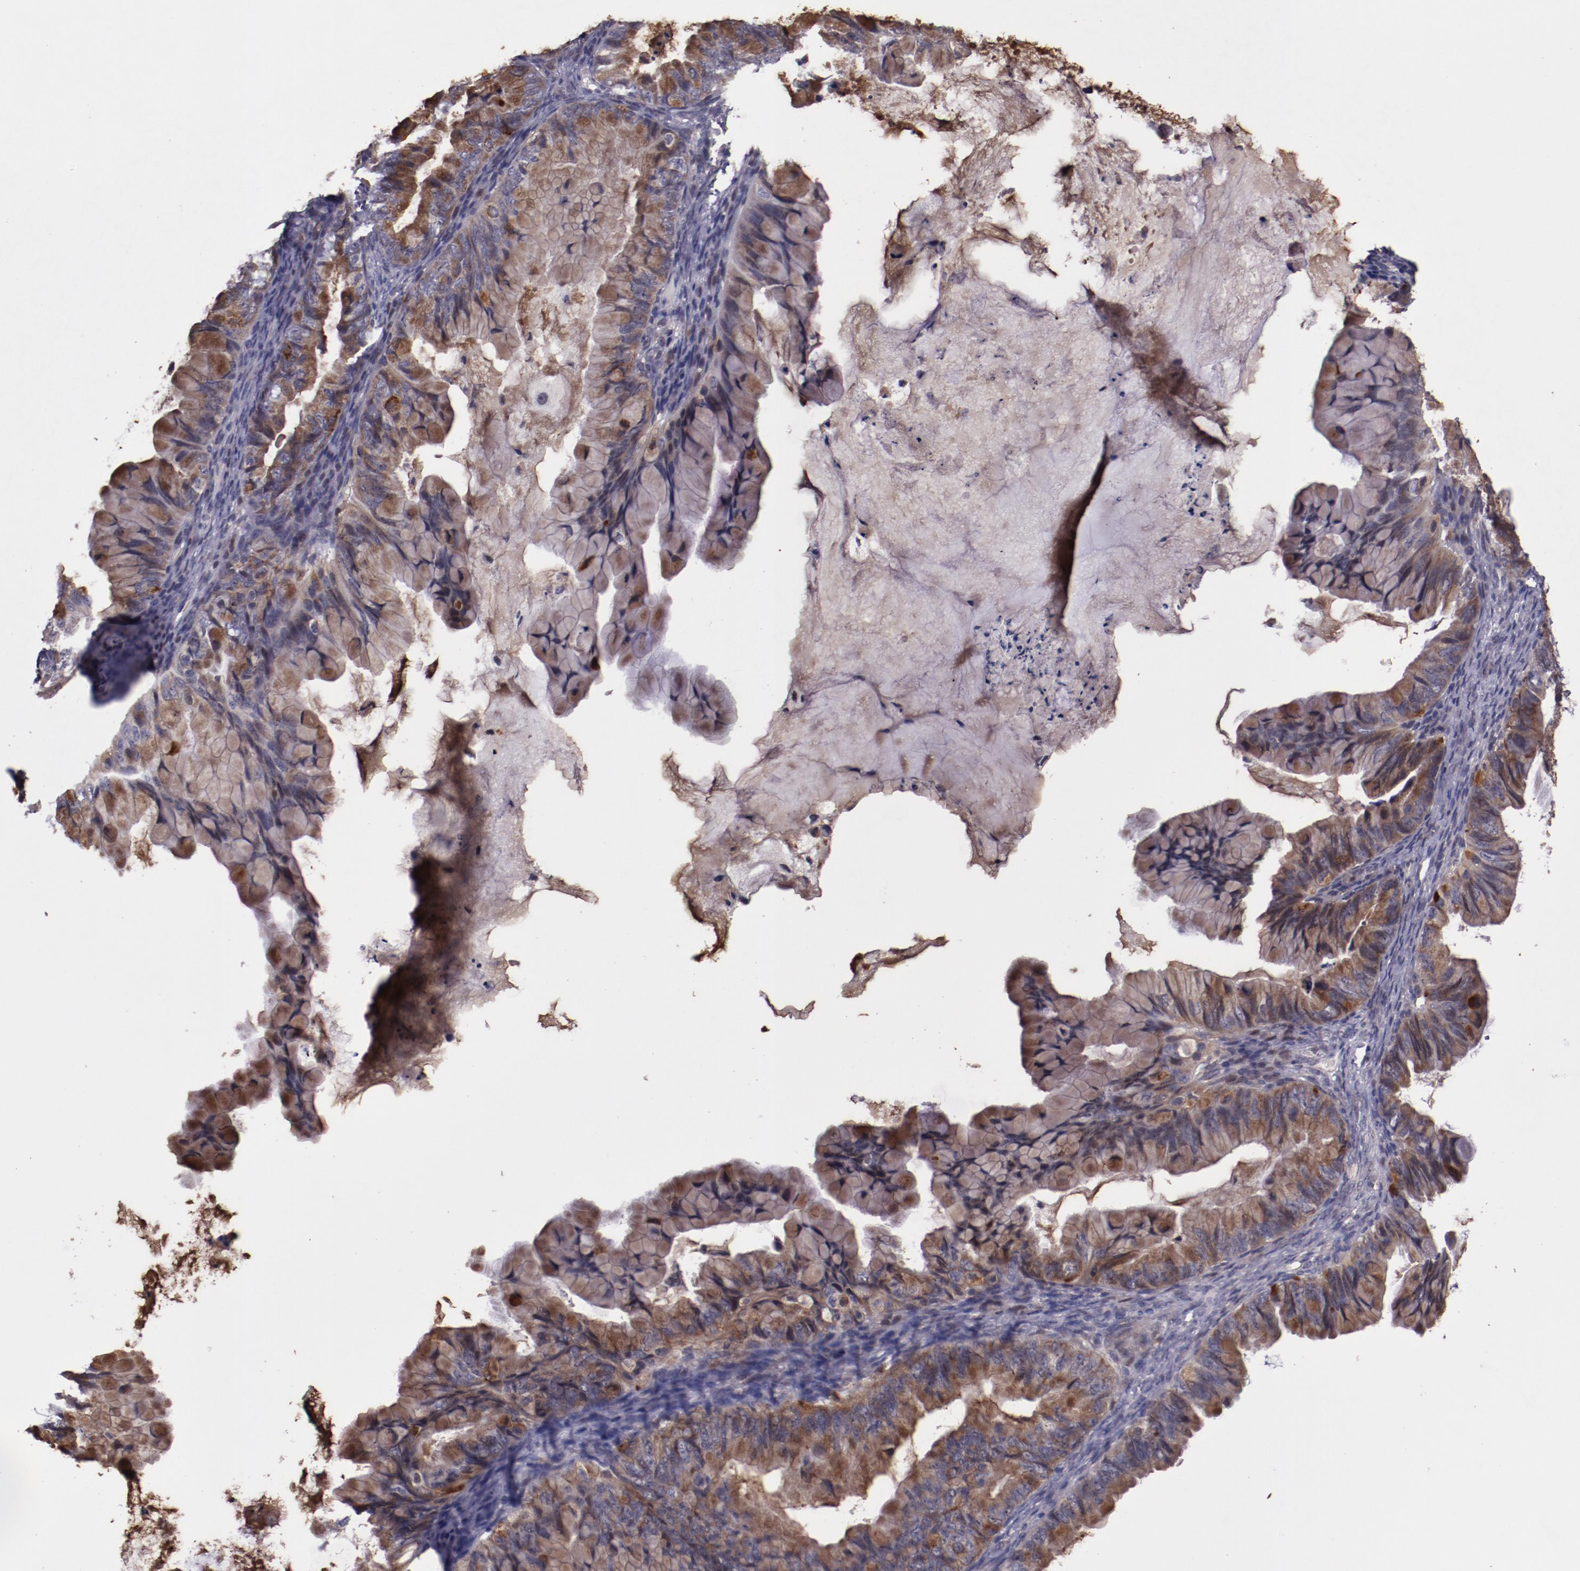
{"staining": {"intensity": "moderate", "quantity": ">75%", "location": "cytoplasmic/membranous"}, "tissue": "ovarian cancer", "cell_type": "Tumor cells", "image_type": "cancer", "snomed": [{"axis": "morphology", "description": "Cystadenocarcinoma, mucinous, NOS"}, {"axis": "topography", "description": "Ovary"}], "caption": "DAB immunohistochemical staining of human mucinous cystadenocarcinoma (ovarian) demonstrates moderate cytoplasmic/membranous protein staining in approximately >75% of tumor cells. The staining is performed using DAB brown chromogen to label protein expression. The nuclei are counter-stained blue using hematoxylin.", "gene": "FTSJ1", "patient": {"sex": "female", "age": 36}}